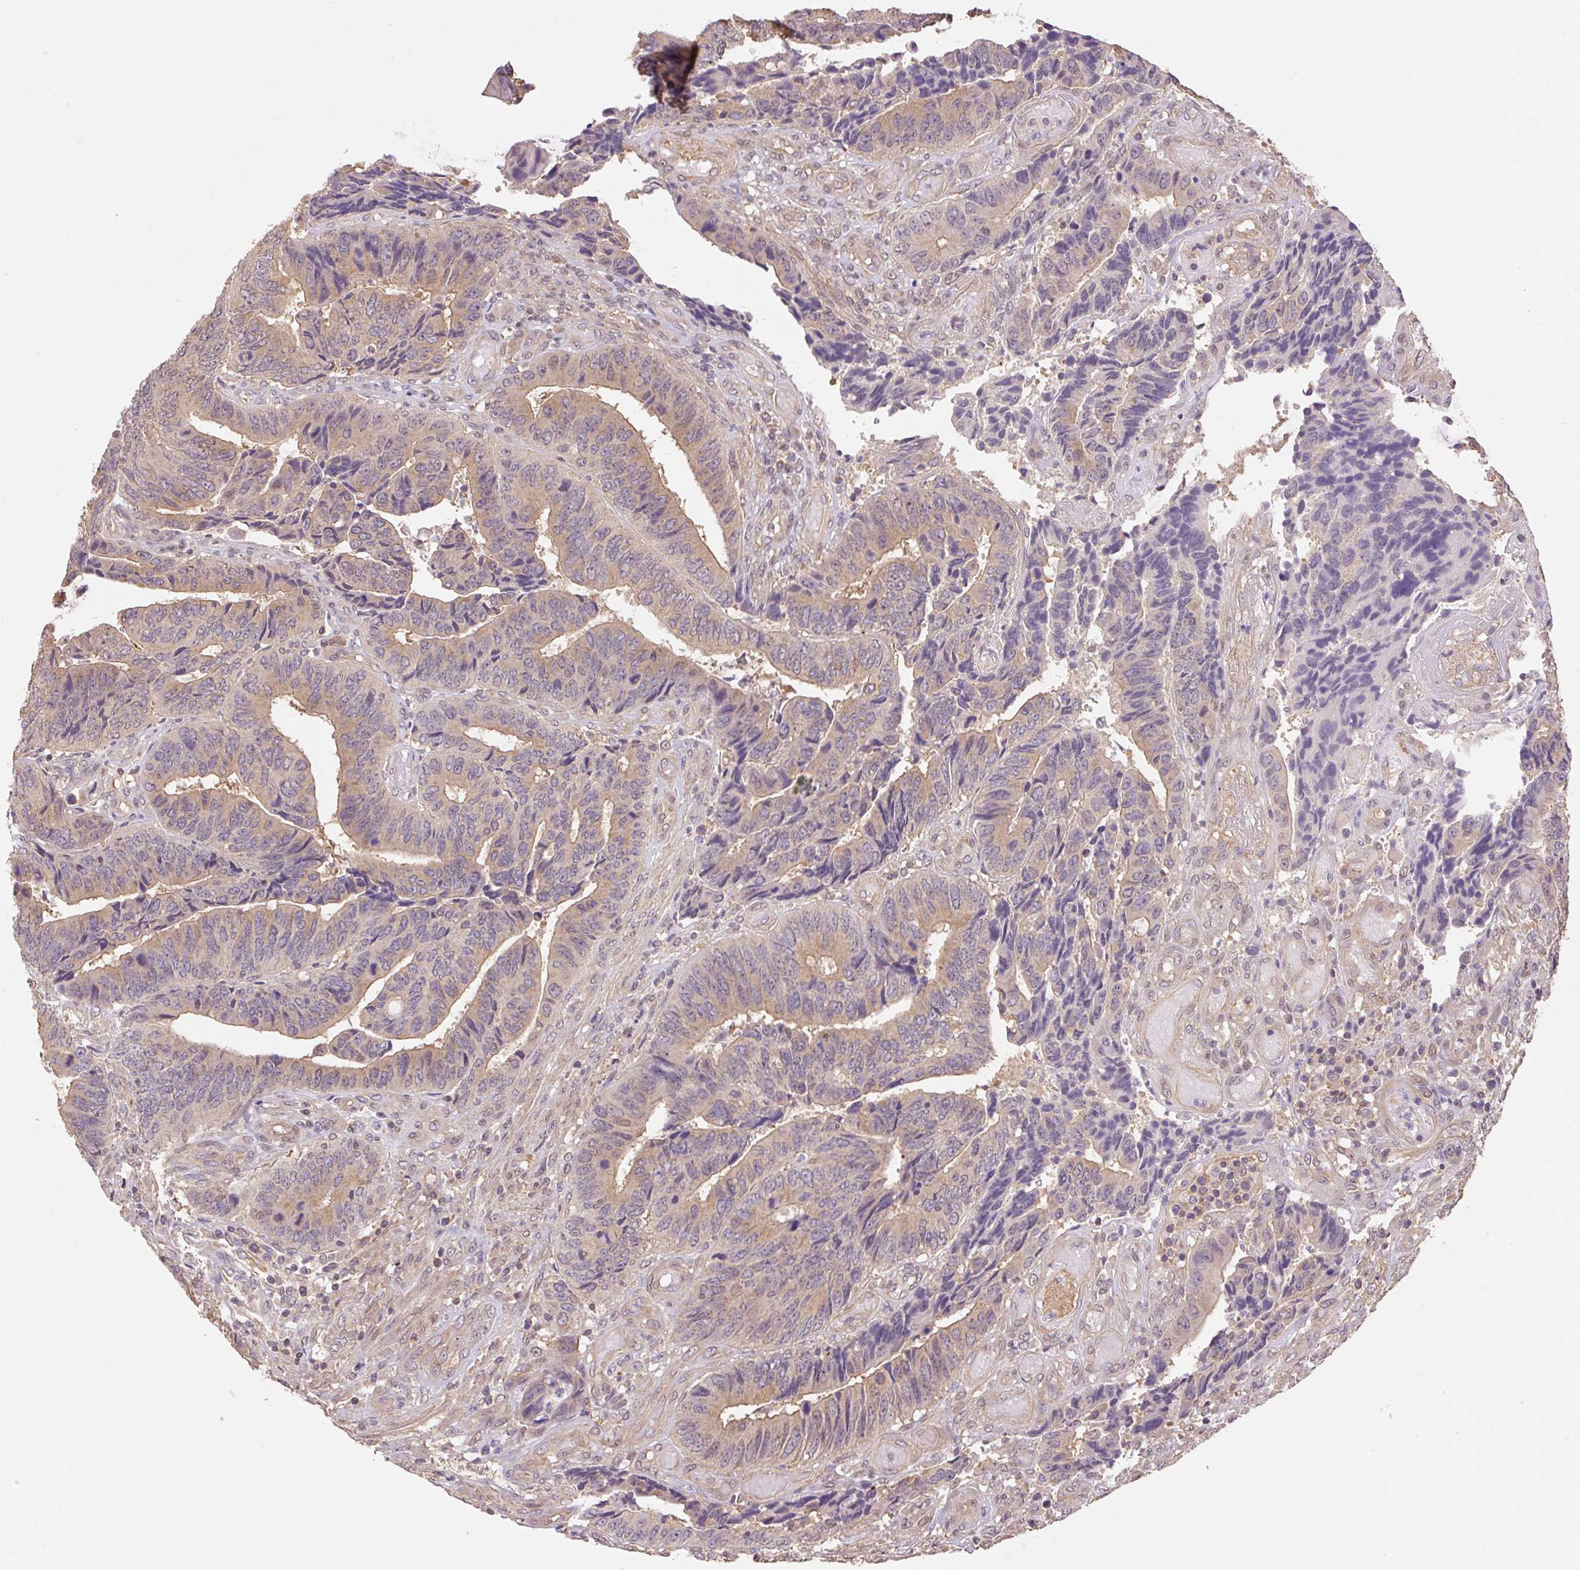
{"staining": {"intensity": "weak", "quantity": "25%-75%", "location": "cytoplasmic/membranous"}, "tissue": "colorectal cancer", "cell_type": "Tumor cells", "image_type": "cancer", "snomed": [{"axis": "morphology", "description": "Adenocarcinoma, NOS"}, {"axis": "topography", "description": "Colon"}], "caption": "Human colorectal cancer stained with a protein marker demonstrates weak staining in tumor cells.", "gene": "COX8A", "patient": {"sex": "male", "age": 87}}